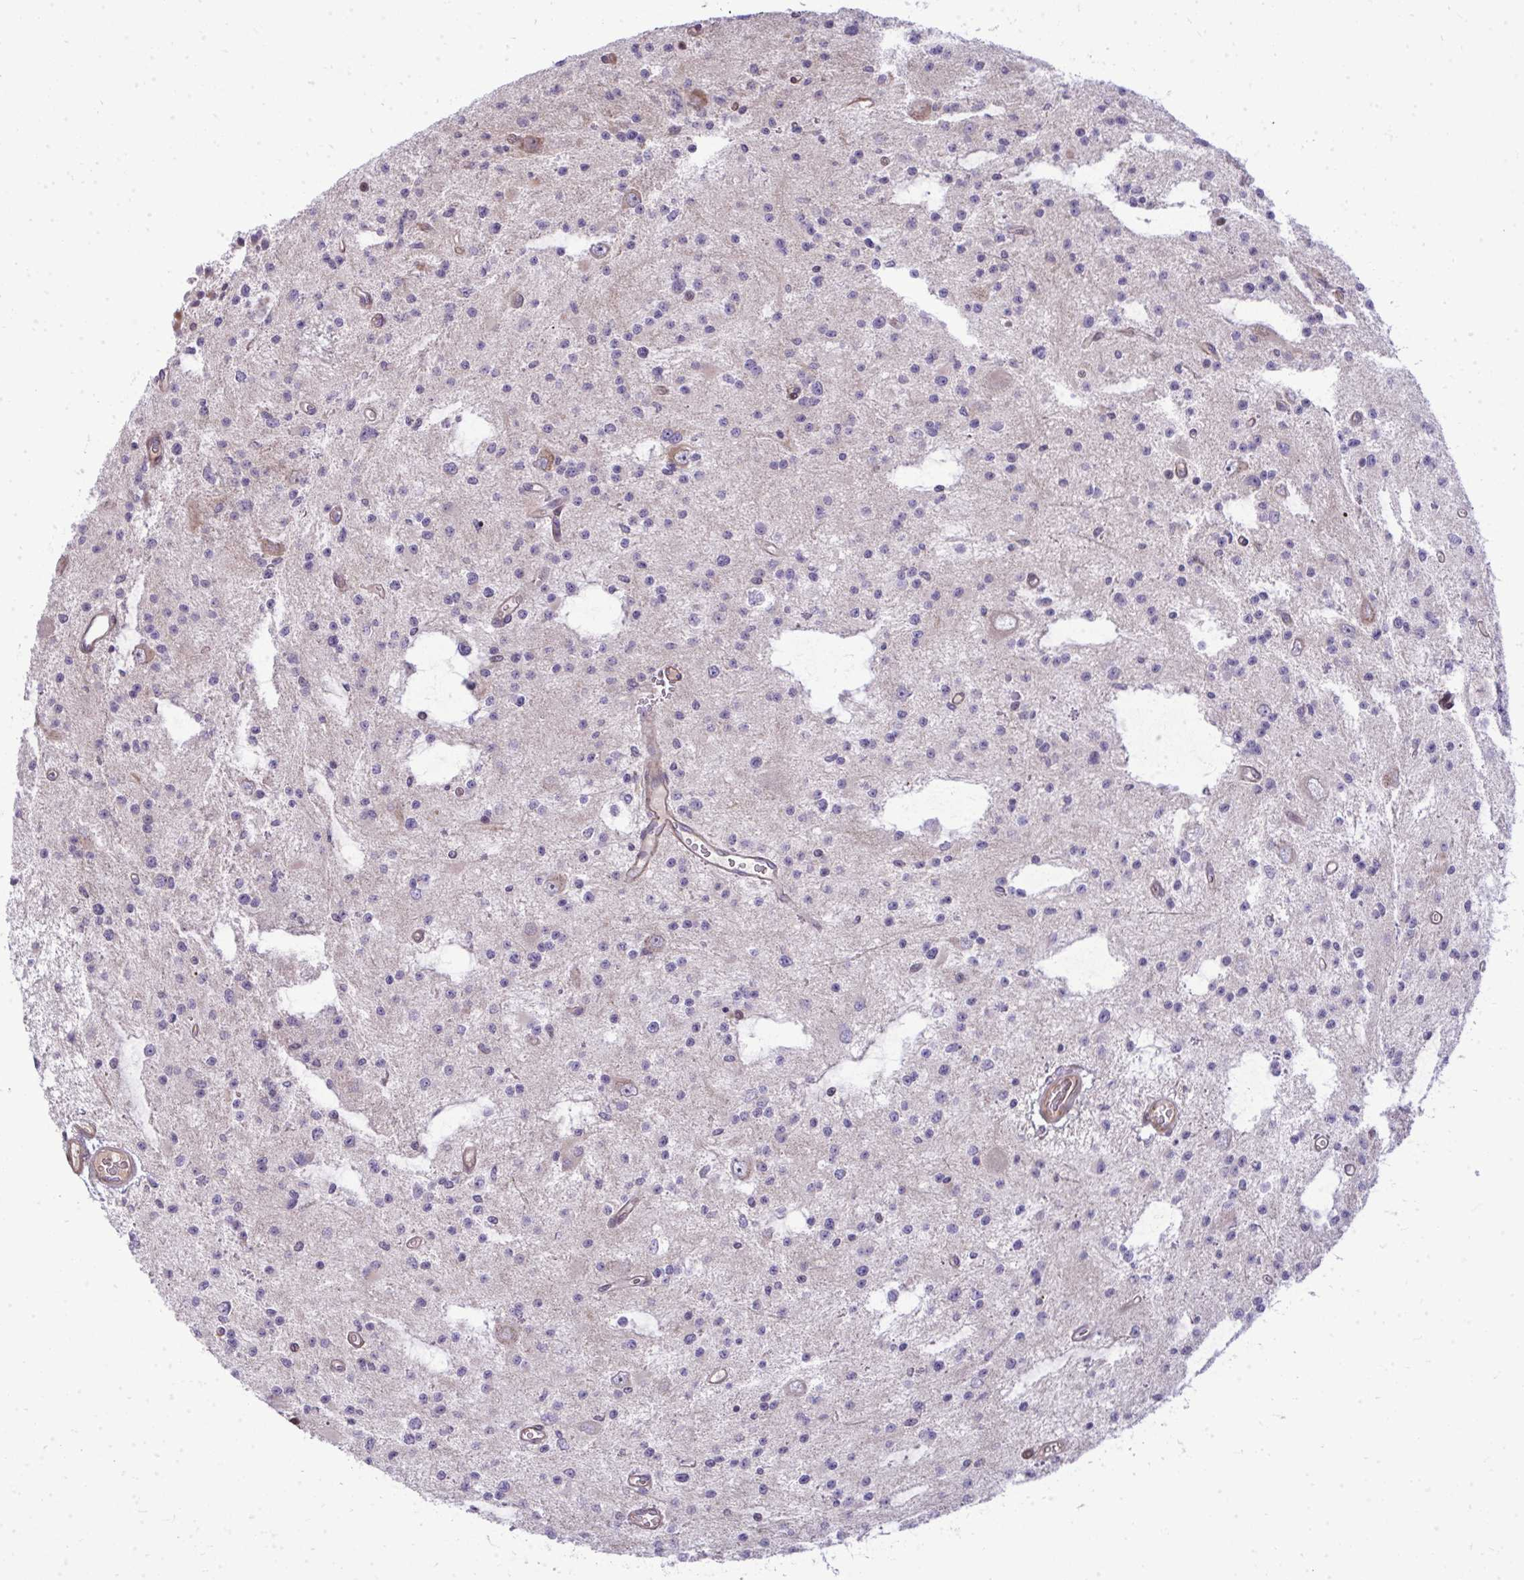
{"staining": {"intensity": "negative", "quantity": "none", "location": "none"}, "tissue": "glioma", "cell_type": "Tumor cells", "image_type": "cancer", "snomed": [{"axis": "morphology", "description": "Glioma, malignant, Low grade"}, {"axis": "topography", "description": "Brain"}], "caption": "This is a histopathology image of immunohistochemistry staining of glioma, which shows no positivity in tumor cells. (DAB (3,3'-diaminobenzidine) immunohistochemistry with hematoxylin counter stain).", "gene": "ZSCAN9", "patient": {"sex": "male", "age": 43}}